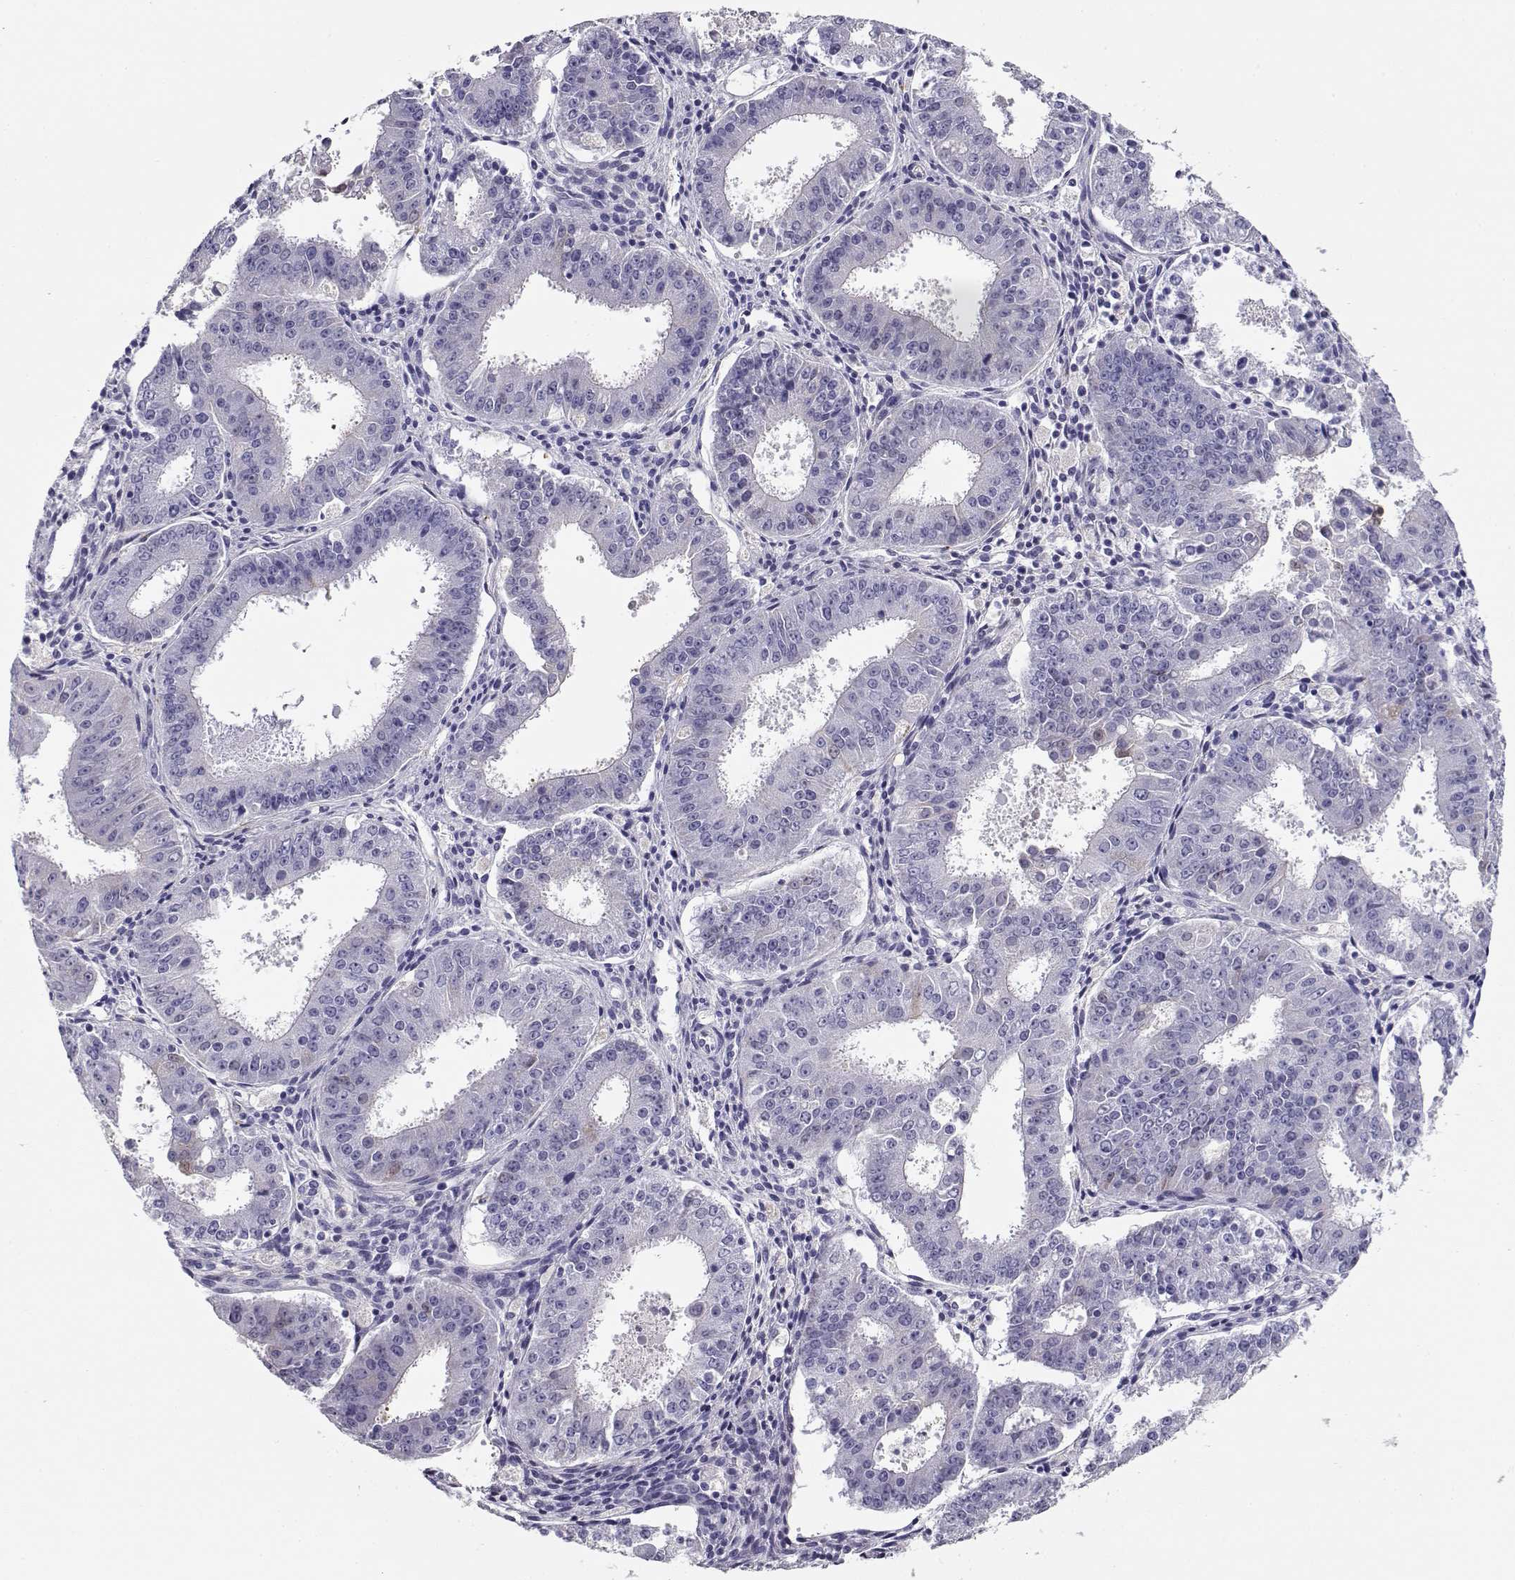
{"staining": {"intensity": "negative", "quantity": "none", "location": "none"}, "tissue": "ovarian cancer", "cell_type": "Tumor cells", "image_type": "cancer", "snomed": [{"axis": "morphology", "description": "Carcinoma, endometroid"}, {"axis": "topography", "description": "Ovary"}], "caption": "The immunohistochemistry (IHC) photomicrograph has no significant staining in tumor cells of endometroid carcinoma (ovarian) tissue.", "gene": "CRX", "patient": {"sex": "female", "age": 42}}